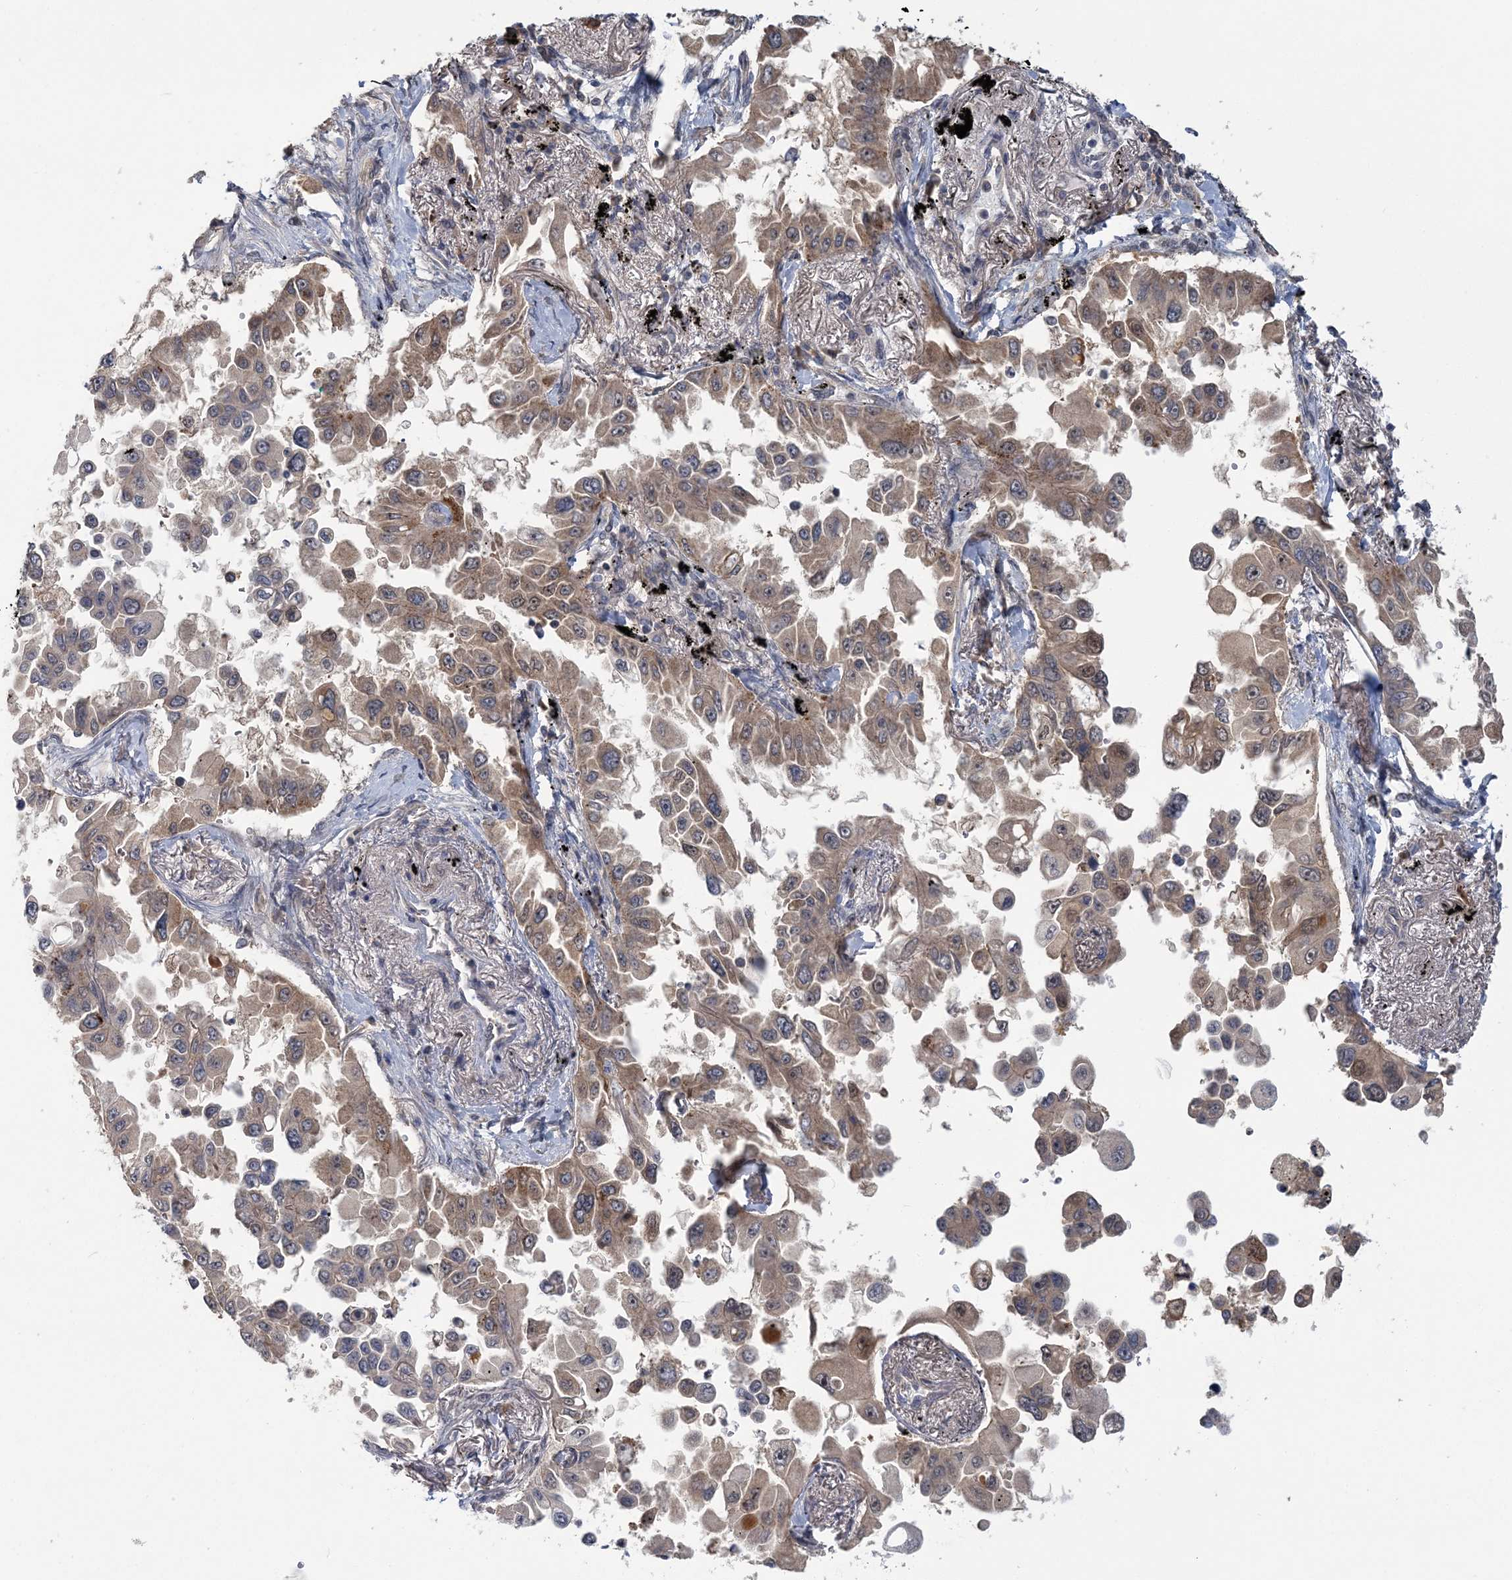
{"staining": {"intensity": "weak", "quantity": ">75%", "location": "cytoplasmic/membranous"}, "tissue": "lung cancer", "cell_type": "Tumor cells", "image_type": "cancer", "snomed": [{"axis": "morphology", "description": "Adenocarcinoma, NOS"}, {"axis": "topography", "description": "Lung"}], "caption": "Lung adenocarcinoma tissue displays weak cytoplasmic/membranous staining in approximately >75% of tumor cells, visualized by immunohistochemistry.", "gene": "RNF25", "patient": {"sex": "female", "age": 67}}